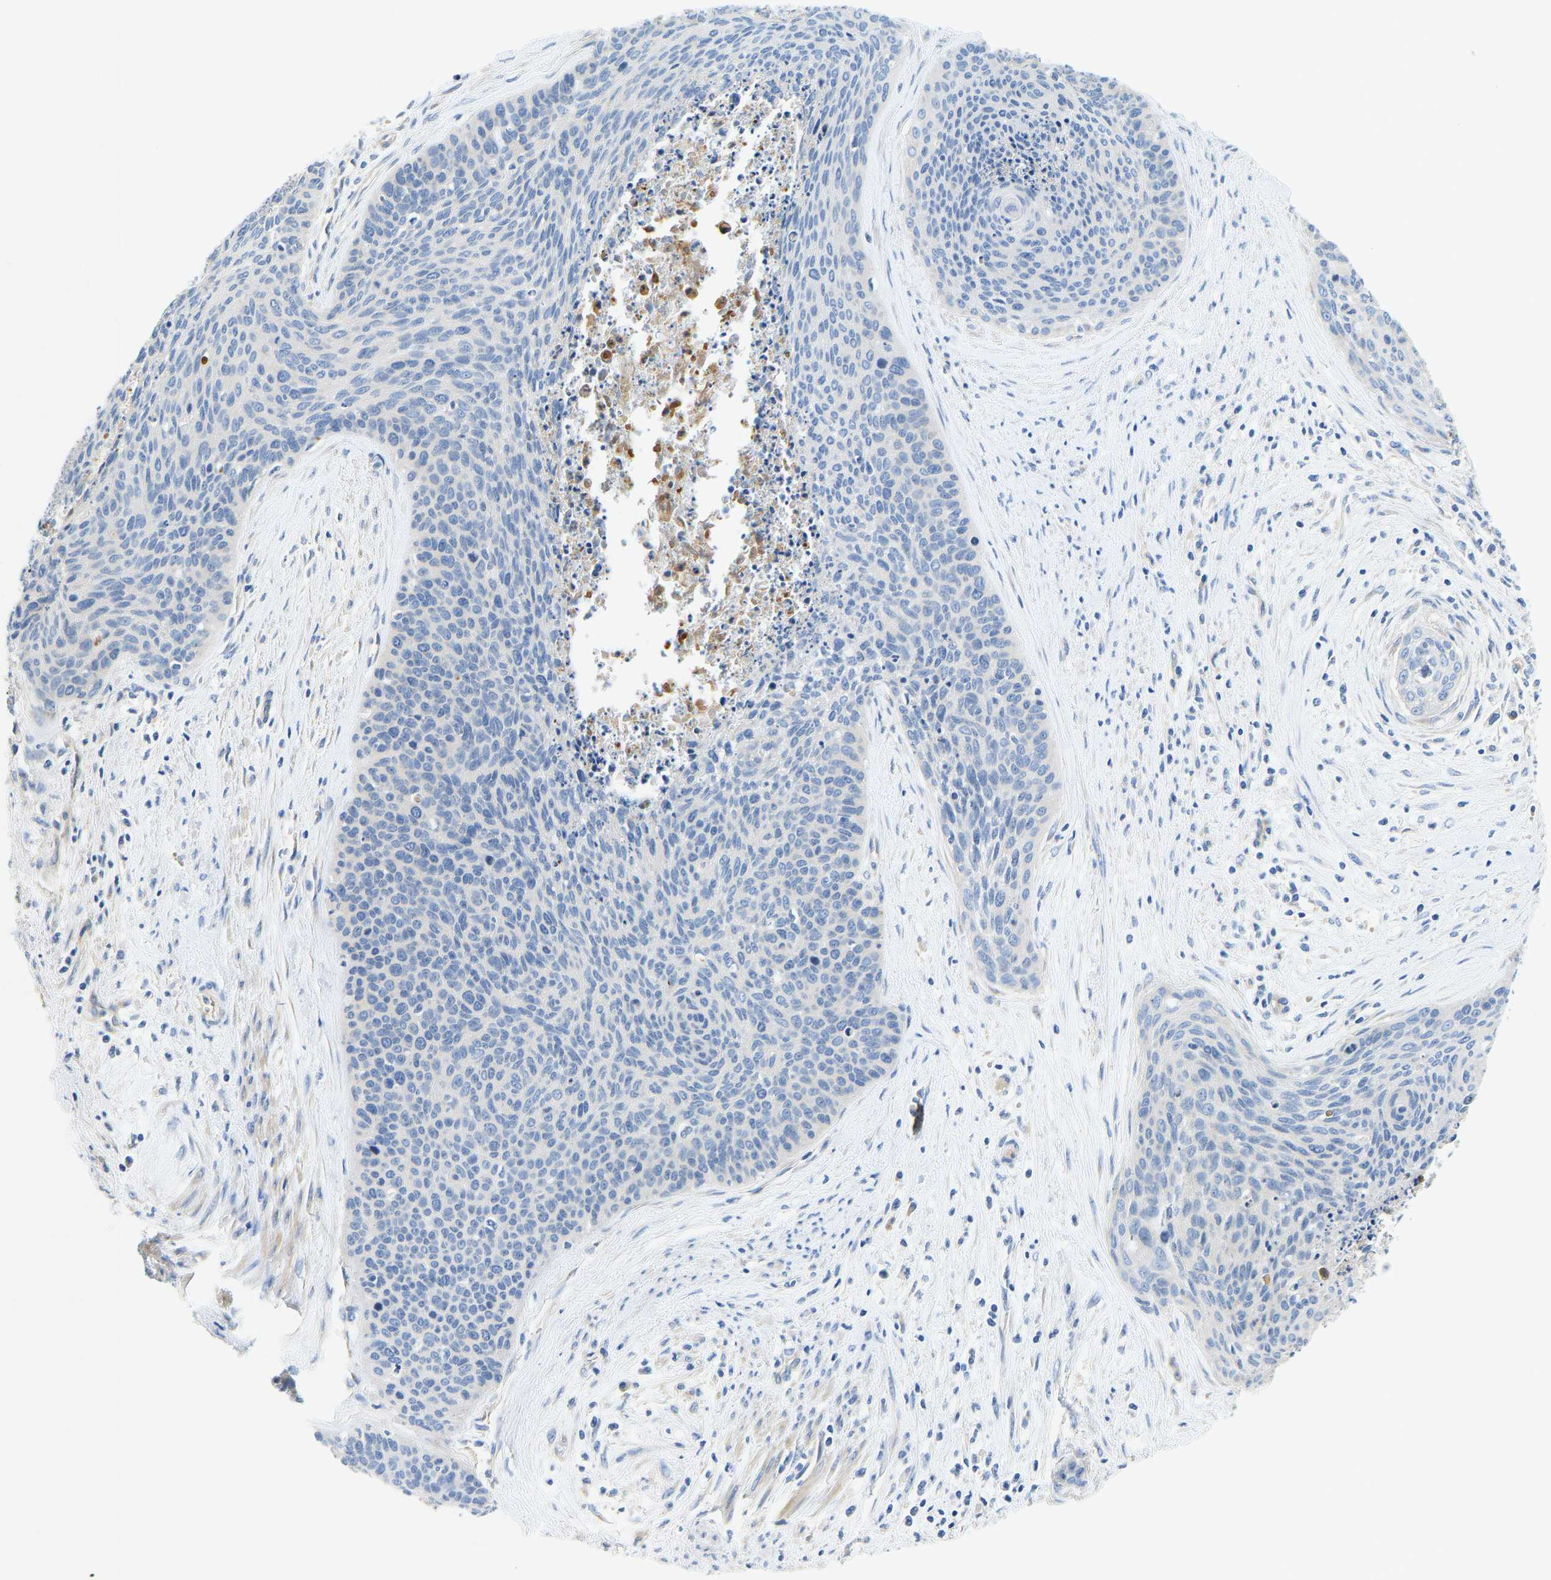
{"staining": {"intensity": "negative", "quantity": "none", "location": "none"}, "tissue": "cervical cancer", "cell_type": "Tumor cells", "image_type": "cancer", "snomed": [{"axis": "morphology", "description": "Squamous cell carcinoma, NOS"}, {"axis": "topography", "description": "Cervix"}], "caption": "Tumor cells are negative for brown protein staining in cervical squamous cell carcinoma.", "gene": "CHAD", "patient": {"sex": "female", "age": 55}}